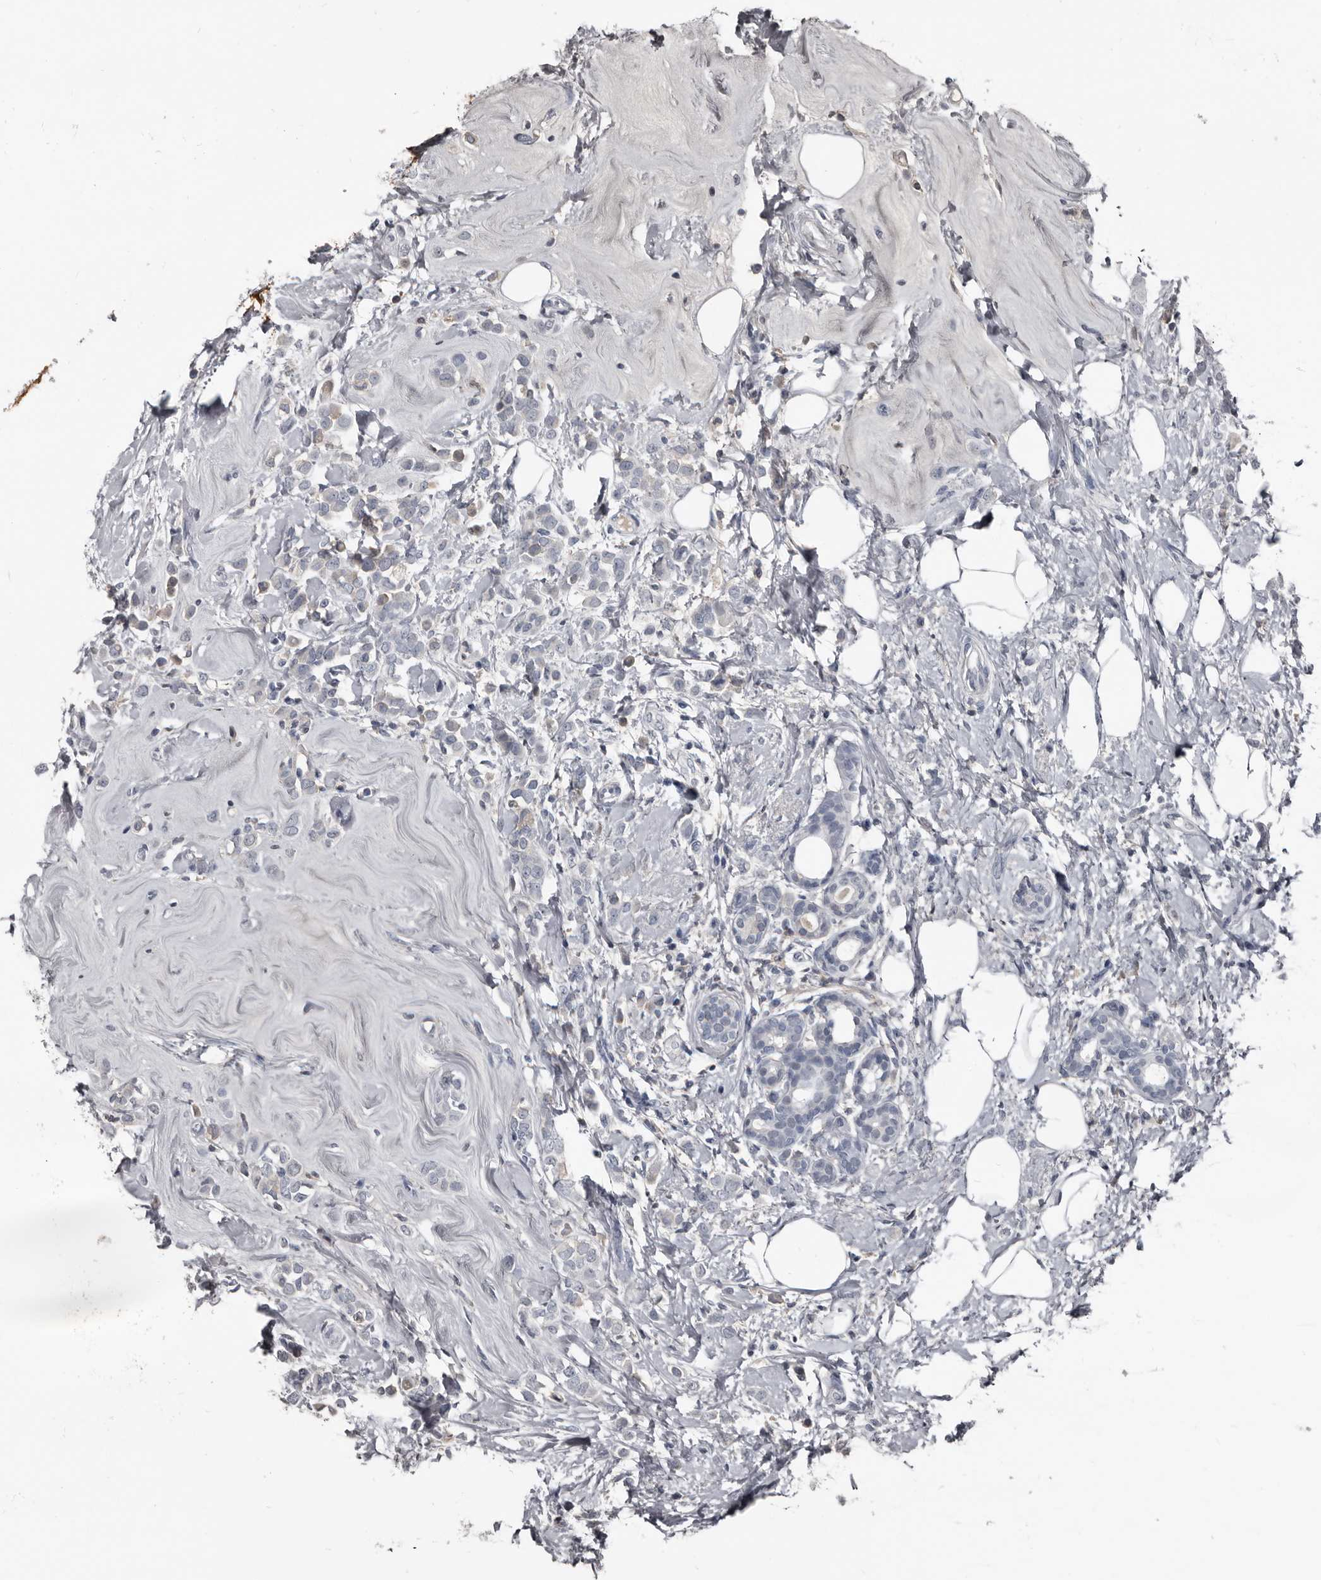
{"staining": {"intensity": "weak", "quantity": "25%-75%", "location": "cytoplasmic/membranous"}, "tissue": "breast cancer", "cell_type": "Tumor cells", "image_type": "cancer", "snomed": [{"axis": "morphology", "description": "Lobular carcinoma"}, {"axis": "topography", "description": "Breast"}], "caption": "Protein staining of breast cancer (lobular carcinoma) tissue demonstrates weak cytoplasmic/membranous positivity in approximately 25%-75% of tumor cells.", "gene": "GREB1", "patient": {"sex": "female", "age": 47}}